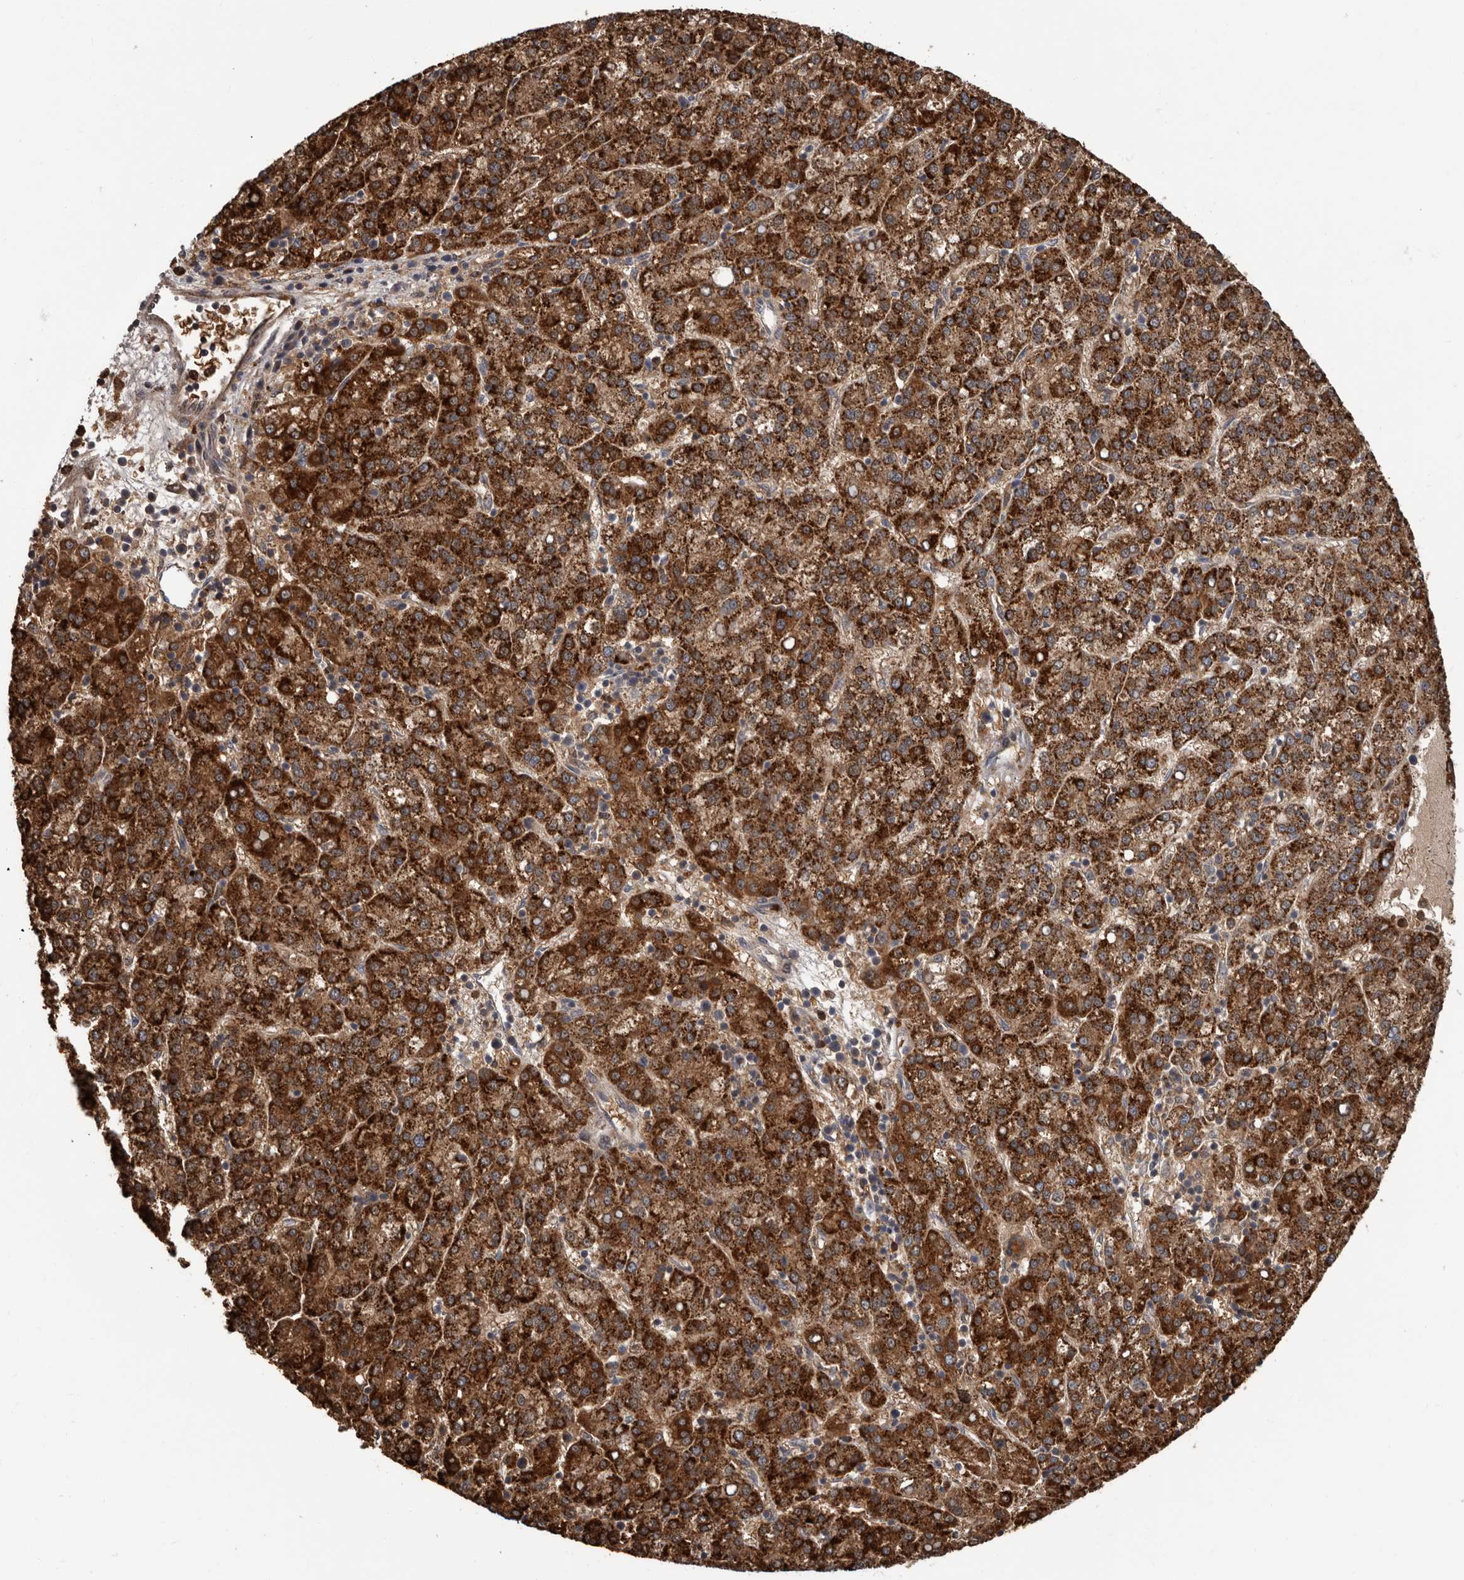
{"staining": {"intensity": "strong", "quantity": ">75%", "location": "cytoplasmic/membranous"}, "tissue": "liver cancer", "cell_type": "Tumor cells", "image_type": "cancer", "snomed": [{"axis": "morphology", "description": "Carcinoma, Hepatocellular, NOS"}, {"axis": "topography", "description": "Liver"}], "caption": "About >75% of tumor cells in human hepatocellular carcinoma (liver) reveal strong cytoplasmic/membranous protein expression as visualized by brown immunohistochemical staining.", "gene": "FGFR4", "patient": {"sex": "female", "age": 58}}